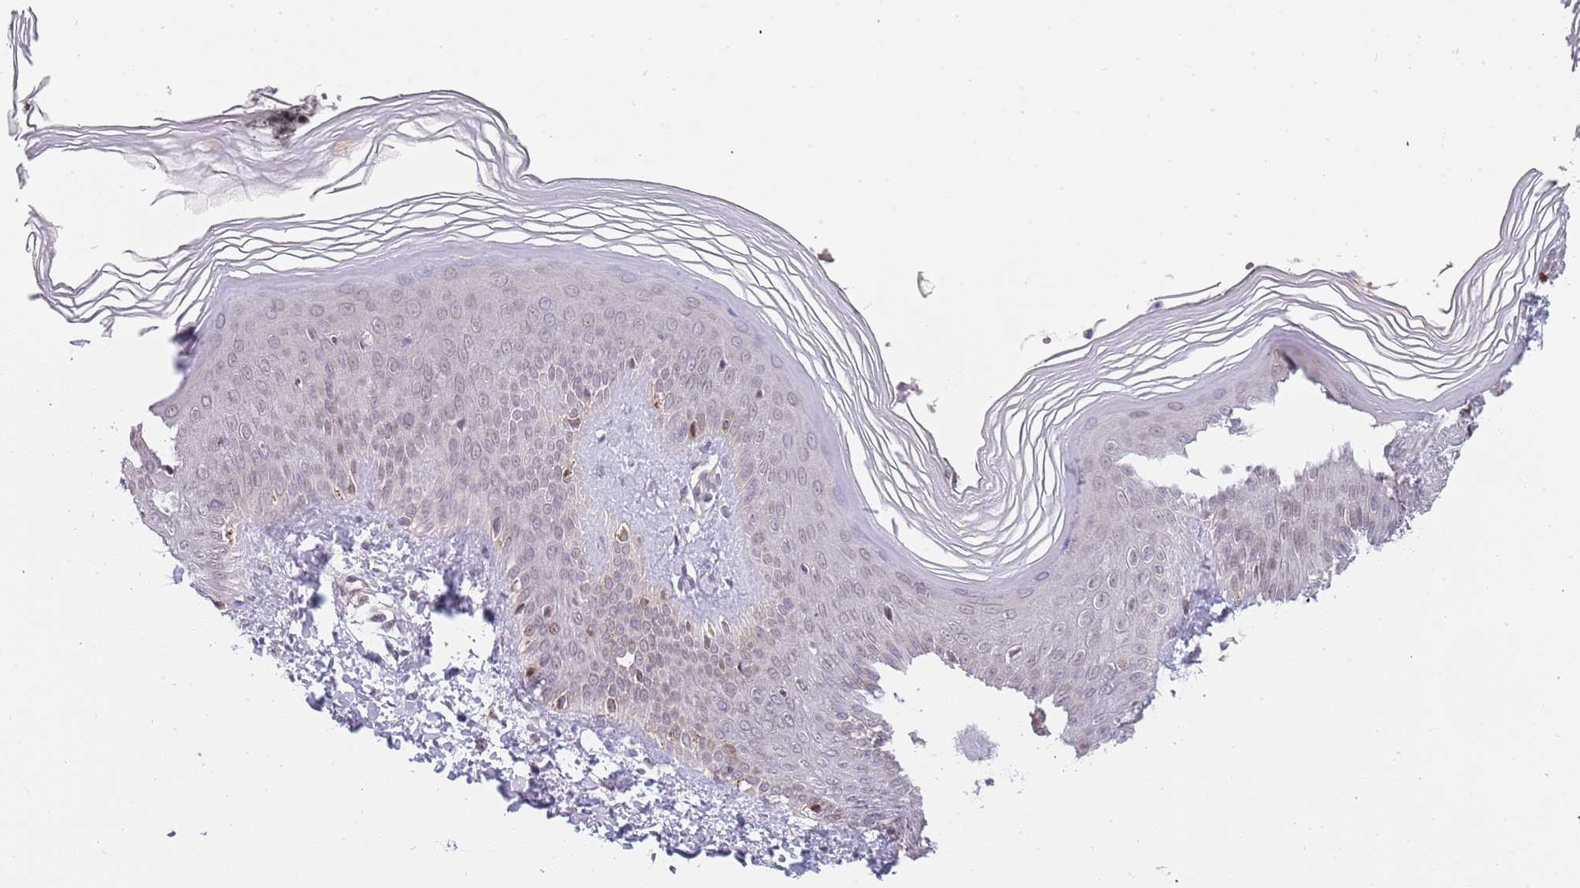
{"staining": {"intensity": "moderate", "quantity": "<25%", "location": "nuclear"}, "tissue": "skin", "cell_type": "Epidermal cells", "image_type": "normal", "snomed": [{"axis": "morphology", "description": "Normal tissue, NOS"}, {"axis": "morphology", "description": "Inflammation, NOS"}, {"axis": "topography", "description": "Soft tissue"}, {"axis": "topography", "description": "Anal"}], "caption": "Immunohistochemical staining of normal human skin exhibits low levels of moderate nuclear staining in about <25% of epidermal cells.", "gene": "KLHDC2", "patient": {"sex": "female", "age": 15}}